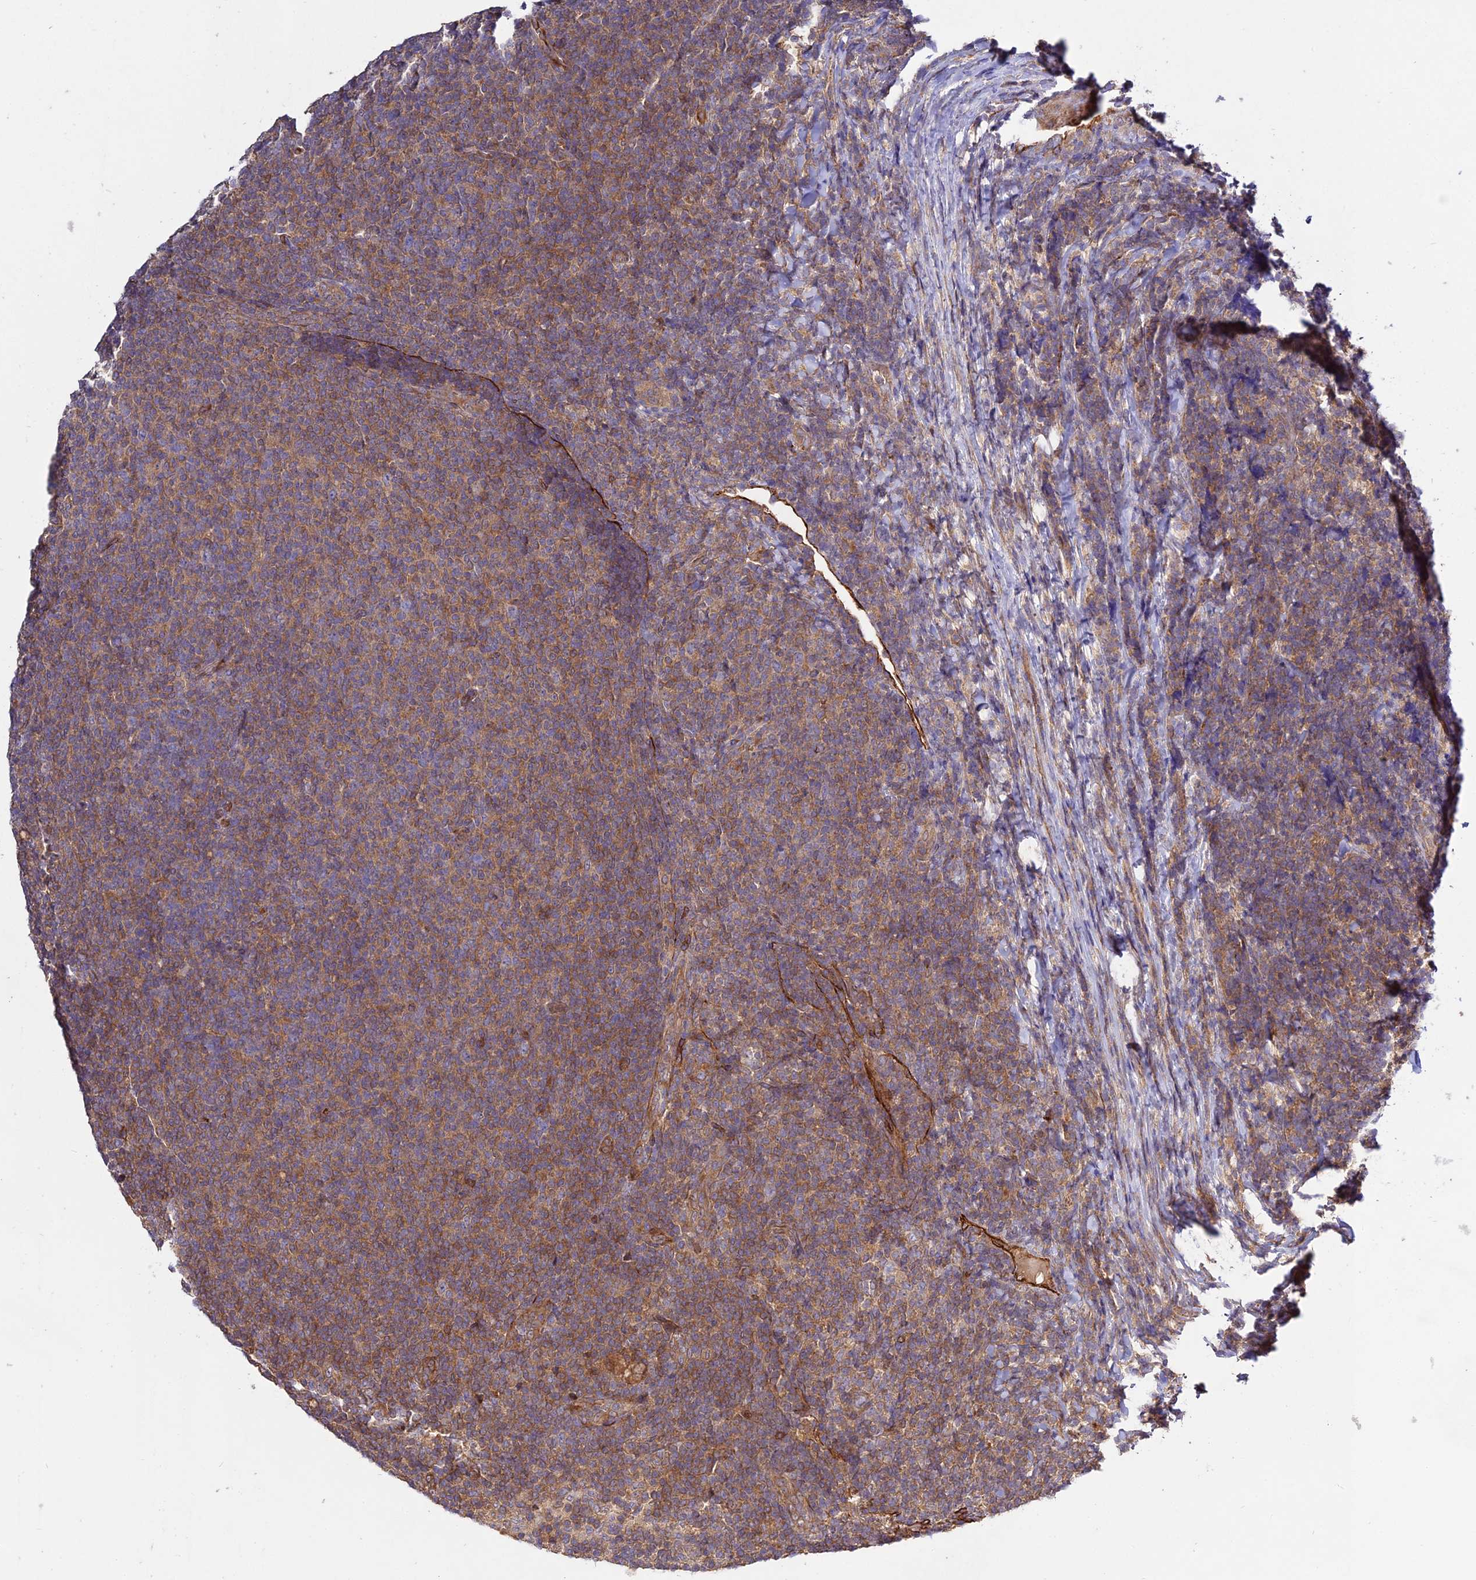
{"staining": {"intensity": "moderate", "quantity": ">75%", "location": "cytoplasmic/membranous"}, "tissue": "lymphoma", "cell_type": "Tumor cells", "image_type": "cancer", "snomed": [{"axis": "morphology", "description": "Malignant lymphoma, non-Hodgkin's type, Low grade"}, {"axis": "topography", "description": "Lymph node"}], "caption": "Immunohistochemical staining of human lymphoma displays moderate cytoplasmic/membranous protein positivity in about >75% of tumor cells.", "gene": "GRTP1", "patient": {"sex": "male", "age": 66}}